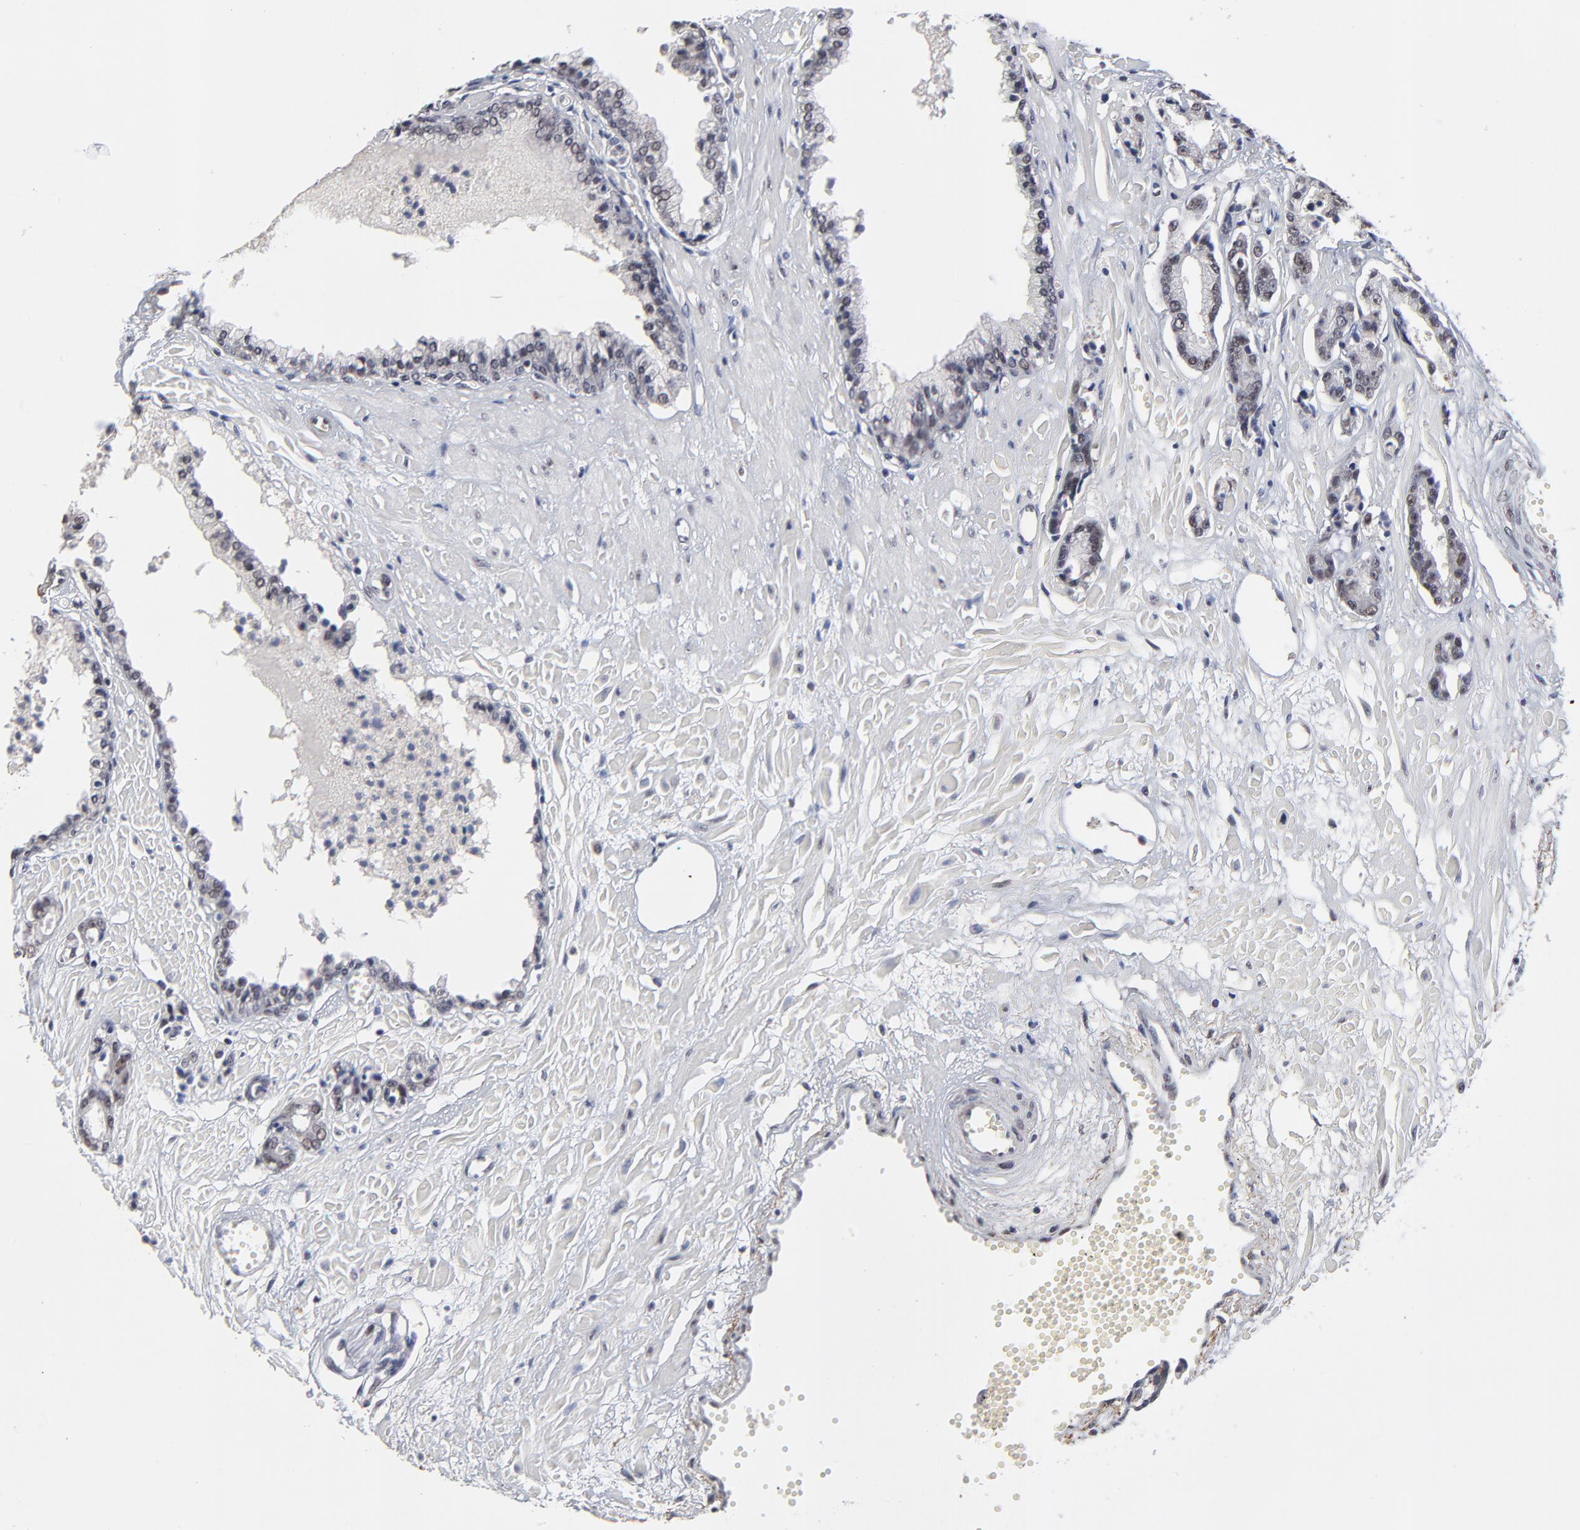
{"staining": {"intensity": "weak", "quantity": "<25%", "location": "nuclear"}, "tissue": "prostate cancer", "cell_type": "Tumor cells", "image_type": "cancer", "snomed": [{"axis": "morphology", "description": "Adenocarcinoma, High grade"}, {"axis": "topography", "description": "Prostate"}], "caption": "Histopathology image shows no significant protein positivity in tumor cells of prostate high-grade adenocarcinoma.", "gene": "OGFOD1", "patient": {"sex": "male", "age": 56}}